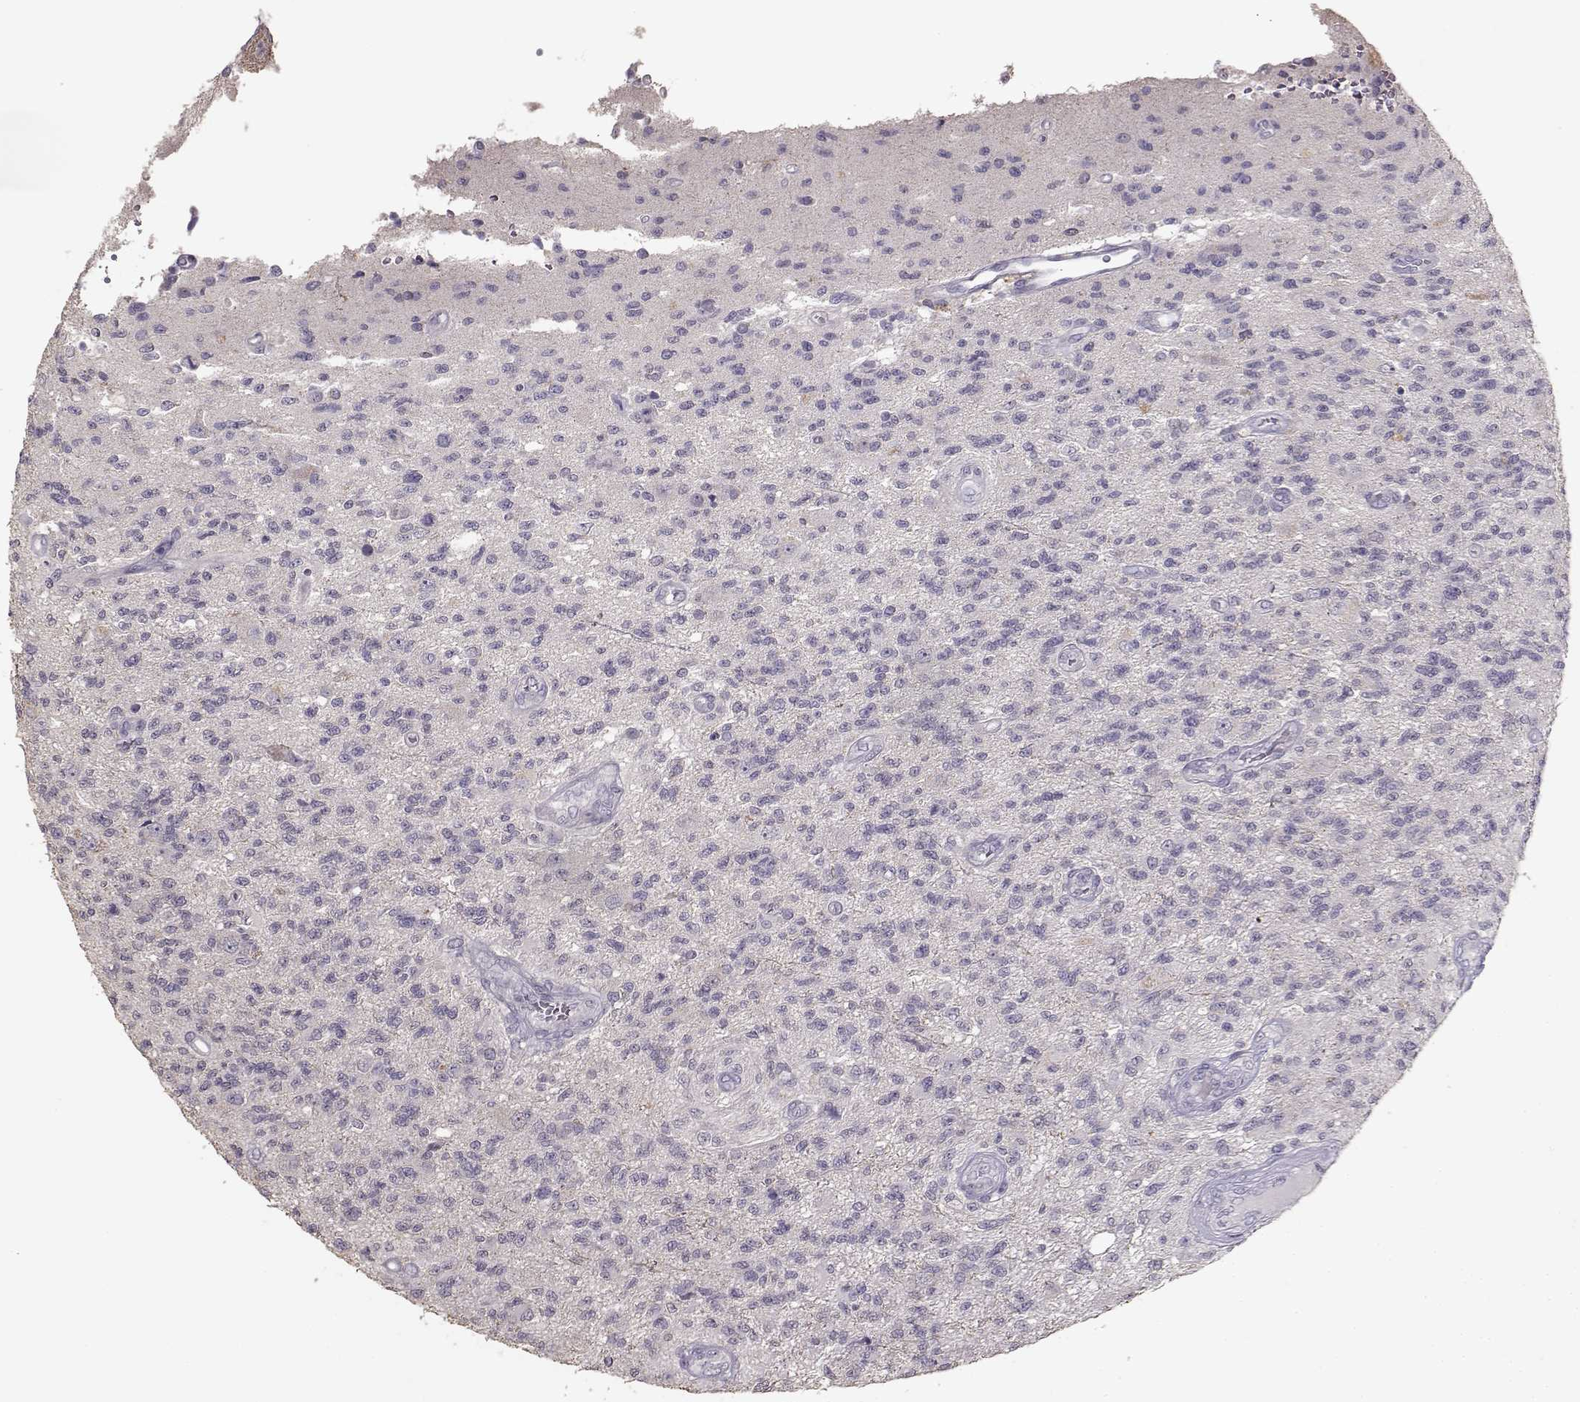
{"staining": {"intensity": "negative", "quantity": "none", "location": "none"}, "tissue": "glioma", "cell_type": "Tumor cells", "image_type": "cancer", "snomed": [{"axis": "morphology", "description": "Glioma, malignant, High grade"}, {"axis": "topography", "description": "Brain"}], "caption": "An IHC histopathology image of glioma is shown. There is no staining in tumor cells of glioma.", "gene": "UROC1", "patient": {"sex": "male", "age": 56}}